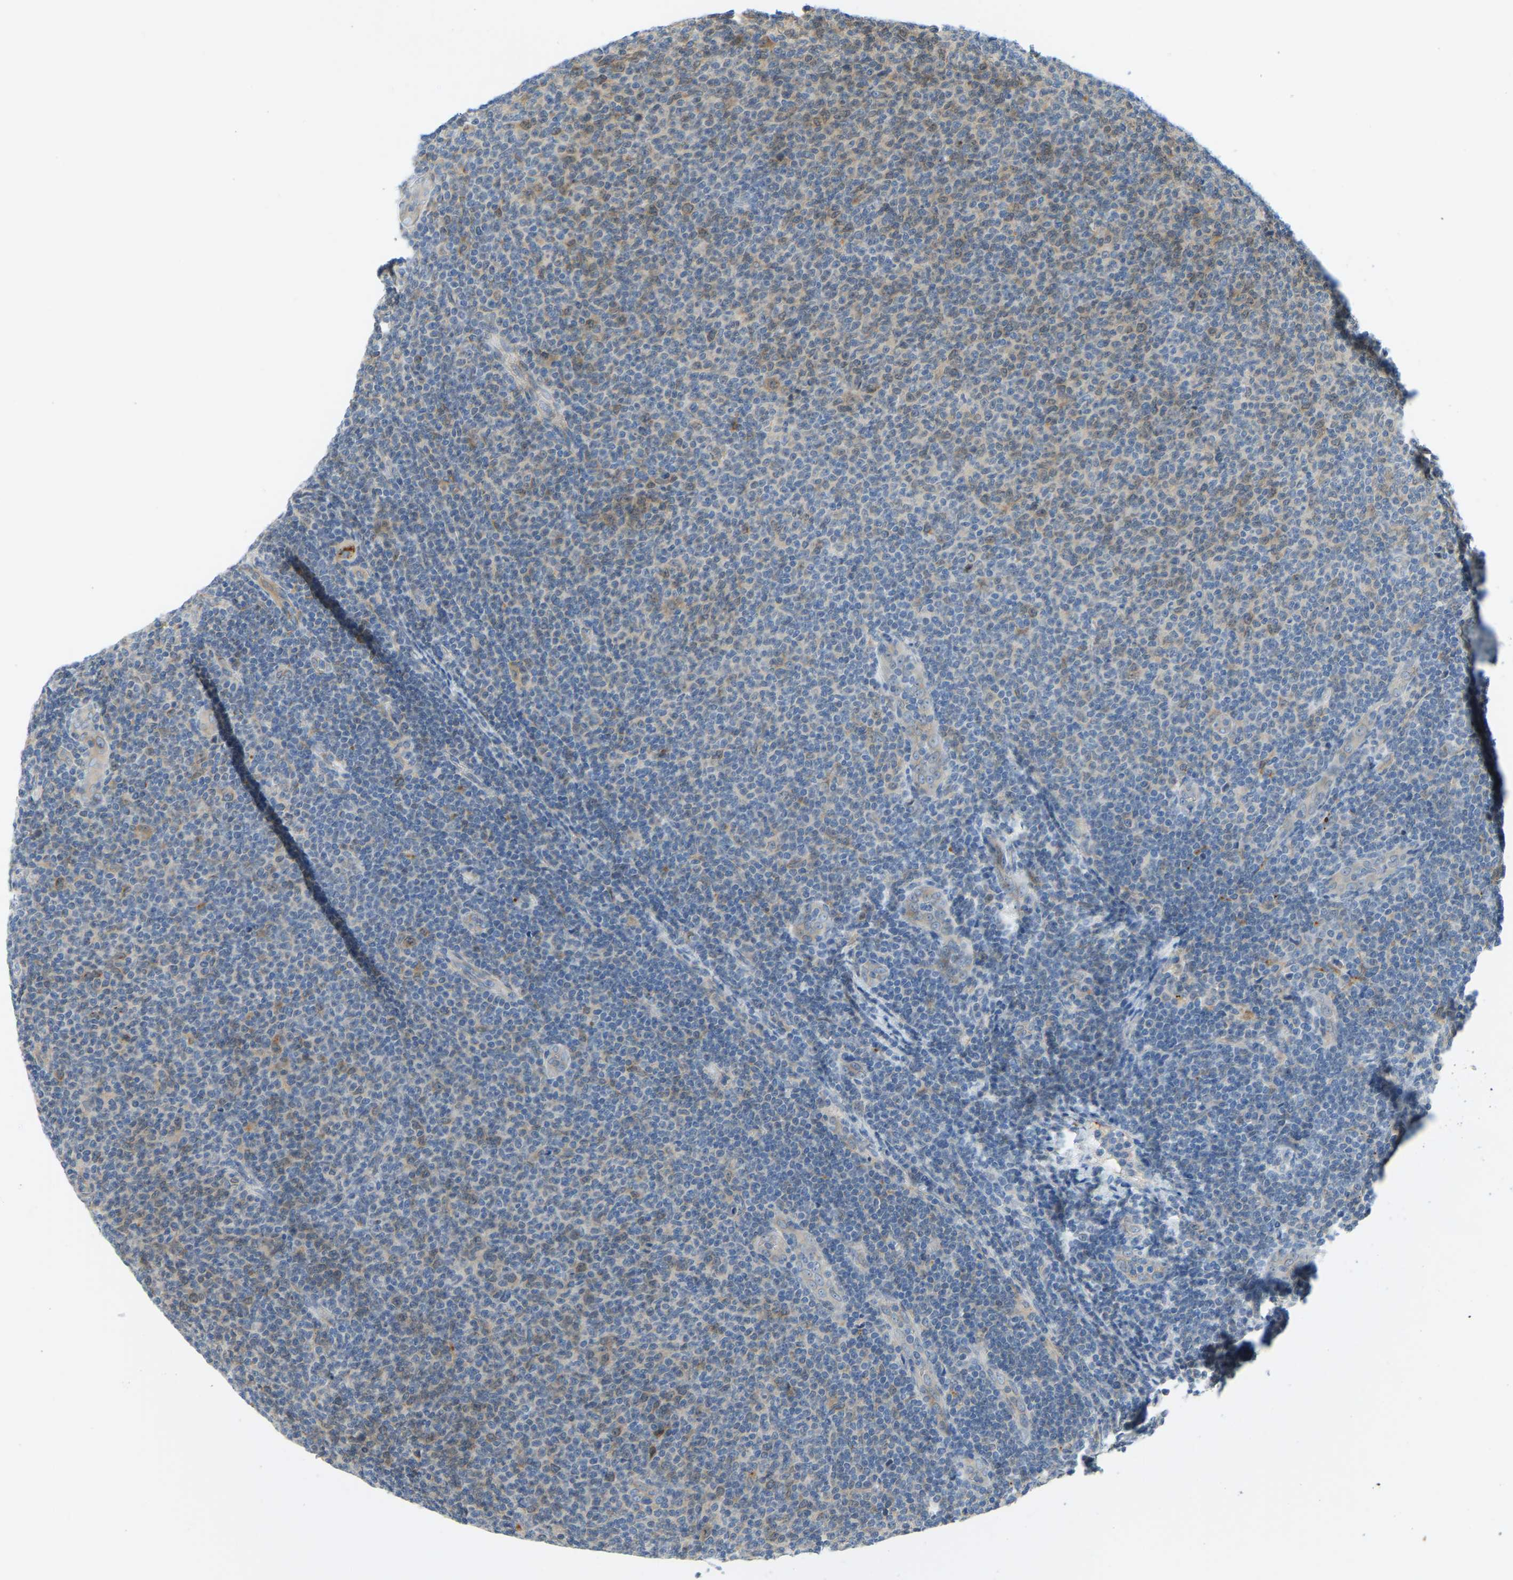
{"staining": {"intensity": "moderate", "quantity": "<25%", "location": "cytoplasmic/membranous"}, "tissue": "lymphoma", "cell_type": "Tumor cells", "image_type": "cancer", "snomed": [{"axis": "morphology", "description": "Malignant lymphoma, non-Hodgkin's type, Low grade"}, {"axis": "topography", "description": "Lymph node"}], "caption": "A photomicrograph of human low-grade malignant lymphoma, non-Hodgkin's type stained for a protein demonstrates moderate cytoplasmic/membranous brown staining in tumor cells.", "gene": "NME8", "patient": {"sex": "male", "age": 66}}